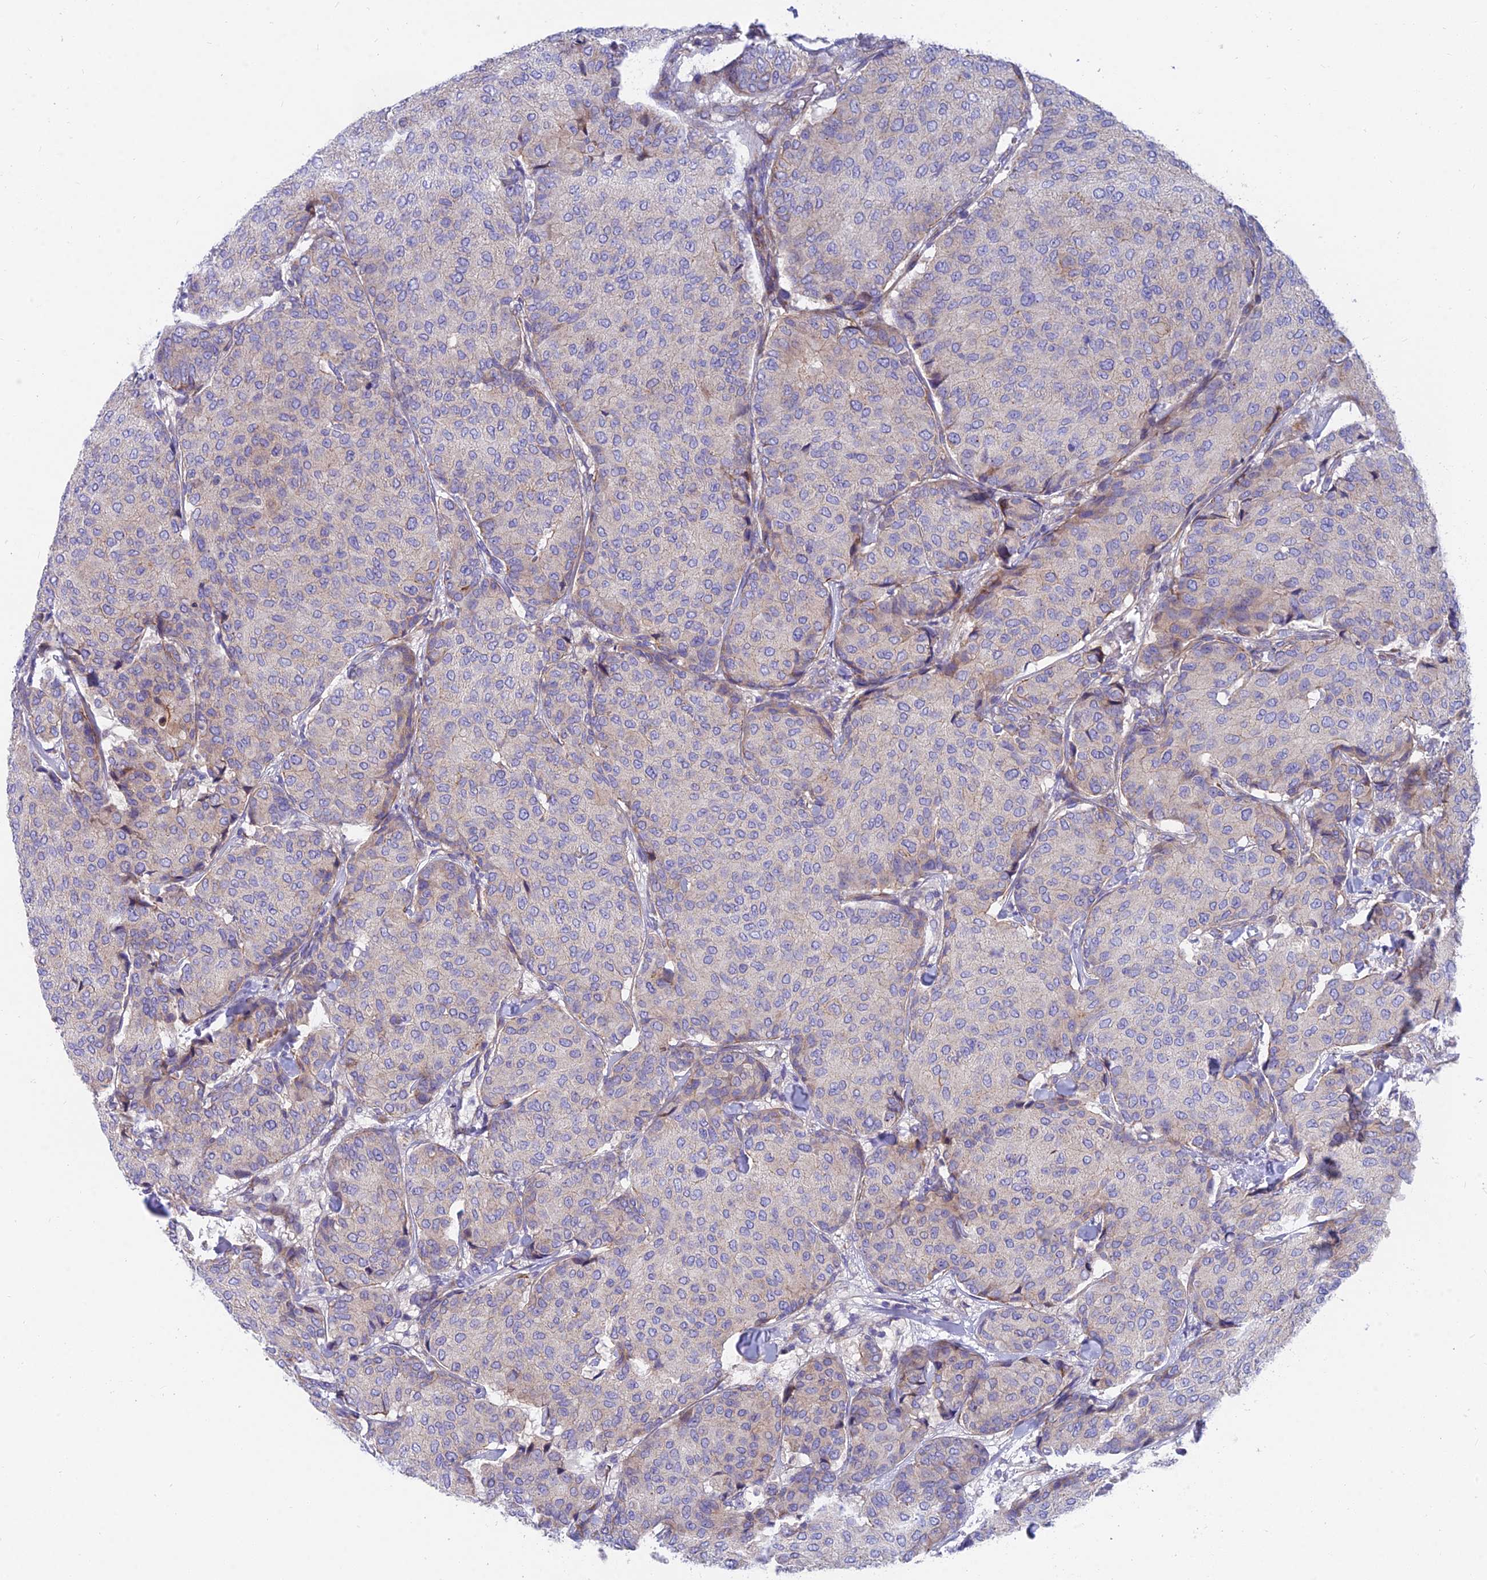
{"staining": {"intensity": "weak", "quantity": "<25%", "location": "cytoplasmic/membranous"}, "tissue": "breast cancer", "cell_type": "Tumor cells", "image_type": "cancer", "snomed": [{"axis": "morphology", "description": "Duct carcinoma"}, {"axis": "topography", "description": "Breast"}], "caption": "Protein analysis of breast invasive ductal carcinoma exhibits no significant positivity in tumor cells.", "gene": "MVB12A", "patient": {"sex": "female", "age": 75}}